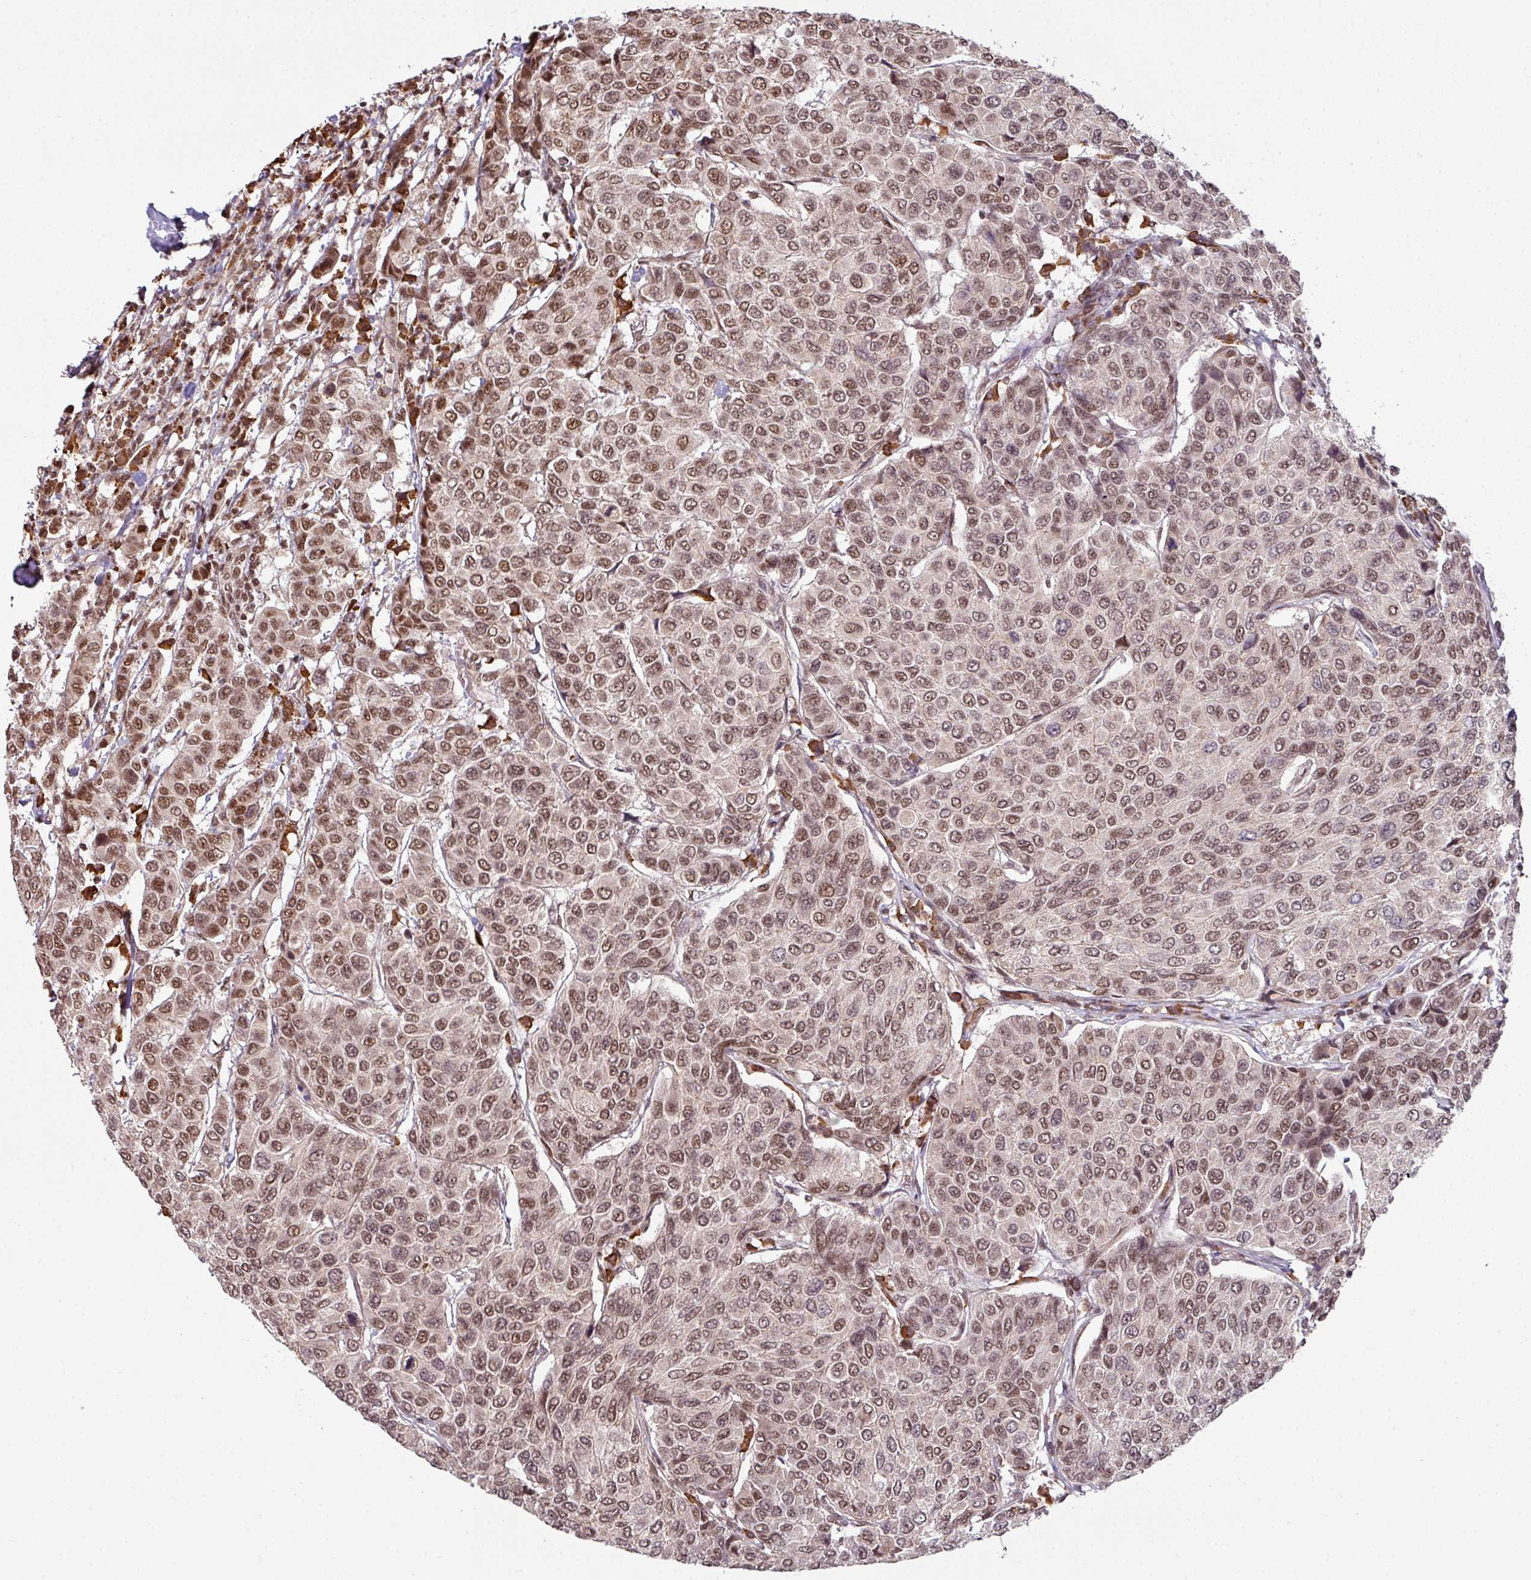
{"staining": {"intensity": "moderate", "quantity": ">75%", "location": "nuclear"}, "tissue": "breast cancer", "cell_type": "Tumor cells", "image_type": "cancer", "snomed": [{"axis": "morphology", "description": "Duct carcinoma"}, {"axis": "topography", "description": "Breast"}], "caption": "Tumor cells demonstrate moderate nuclear staining in approximately >75% of cells in breast invasive ductal carcinoma.", "gene": "PHF23", "patient": {"sex": "female", "age": 55}}